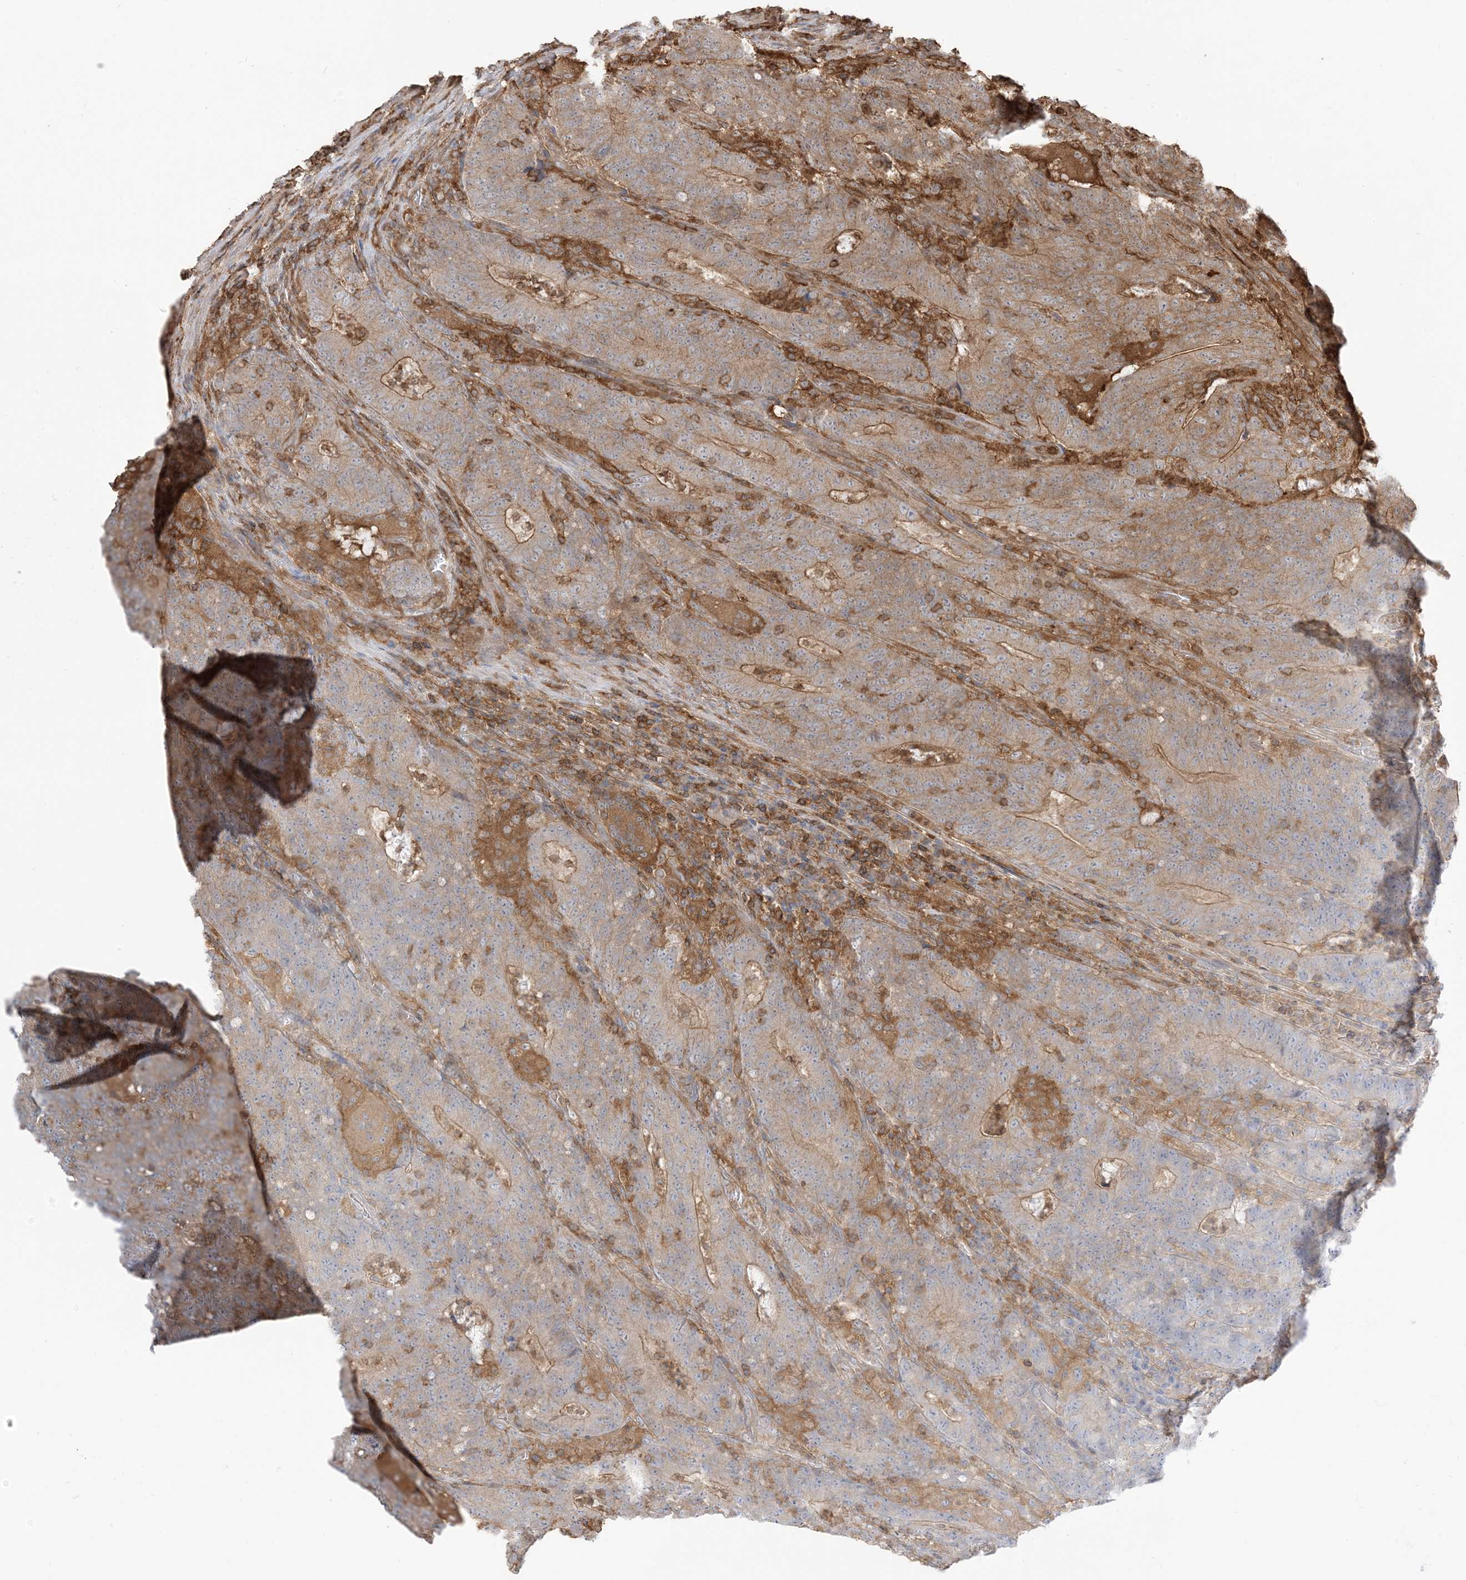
{"staining": {"intensity": "moderate", "quantity": ">75%", "location": "cytoplasmic/membranous"}, "tissue": "colorectal cancer", "cell_type": "Tumor cells", "image_type": "cancer", "snomed": [{"axis": "morphology", "description": "Normal tissue, NOS"}, {"axis": "morphology", "description": "Adenocarcinoma, NOS"}, {"axis": "topography", "description": "Colon"}], "caption": "Moderate cytoplasmic/membranous protein positivity is appreciated in approximately >75% of tumor cells in adenocarcinoma (colorectal). (IHC, brightfield microscopy, high magnification).", "gene": "CAPZB", "patient": {"sex": "female", "age": 75}}